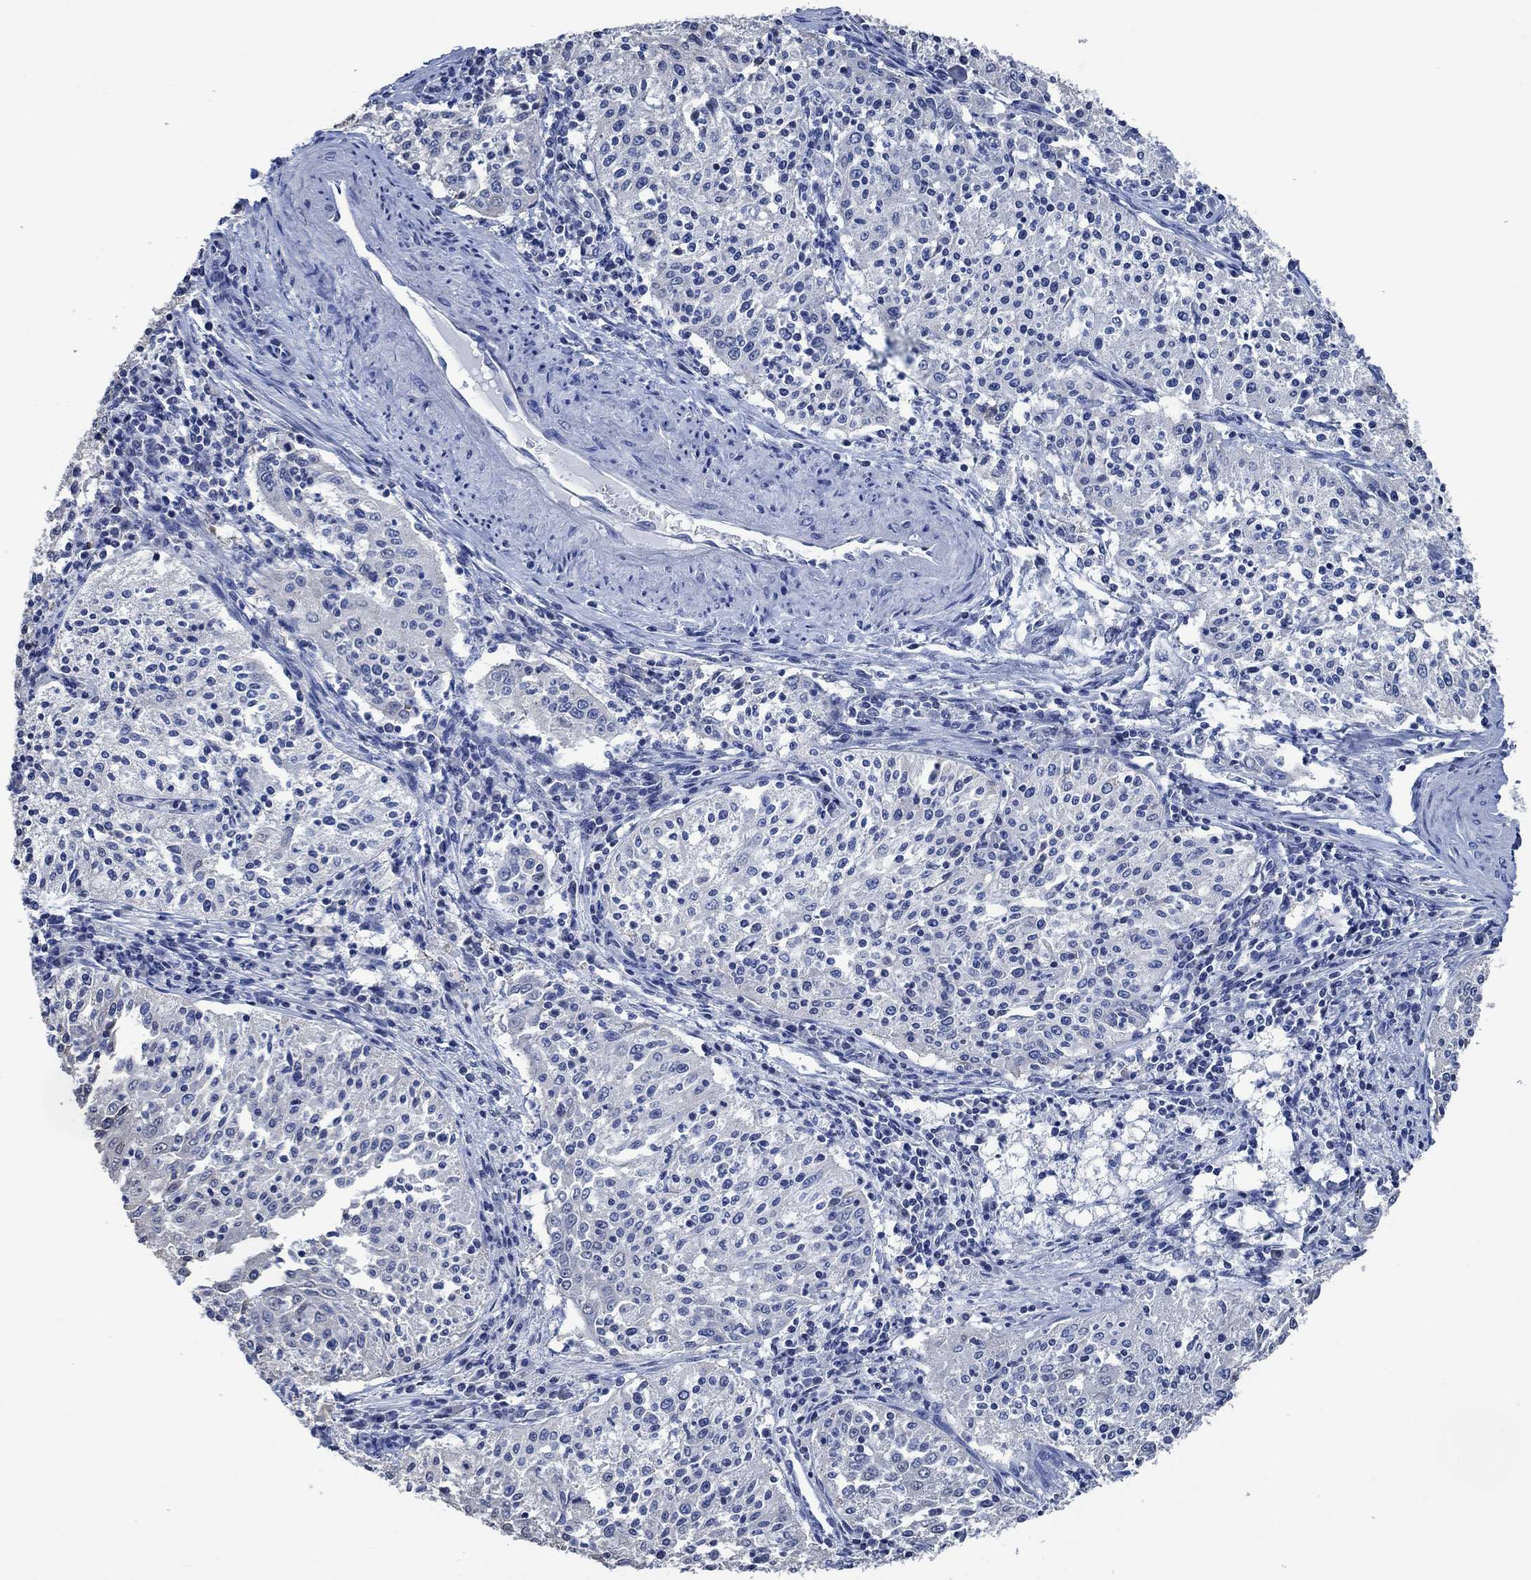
{"staining": {"intensity": "negative", "quantity": "none", "location": "none"}, "tissue": "cervical cancer", "cell_type": "Tumor cells", "image_type": "cancer", "snomed": [{"axis": "morphology", "description": "Squamous cell carcinoma, NOS"}, {"axis": "topography", "description": "Cervix"}], "caption": "A histopathology image of cervical cancer (squamous cell carcinoma) stained for a protein reveals no brown staining in tumor cells. The staining was performed using DAB to visualize the protein expression in brown, while the nuclei were stained in blue with hematoxylin (Magnification: 20x).", "gene": "OBSCN", "patient": {"sex": "female", "age": 41}}